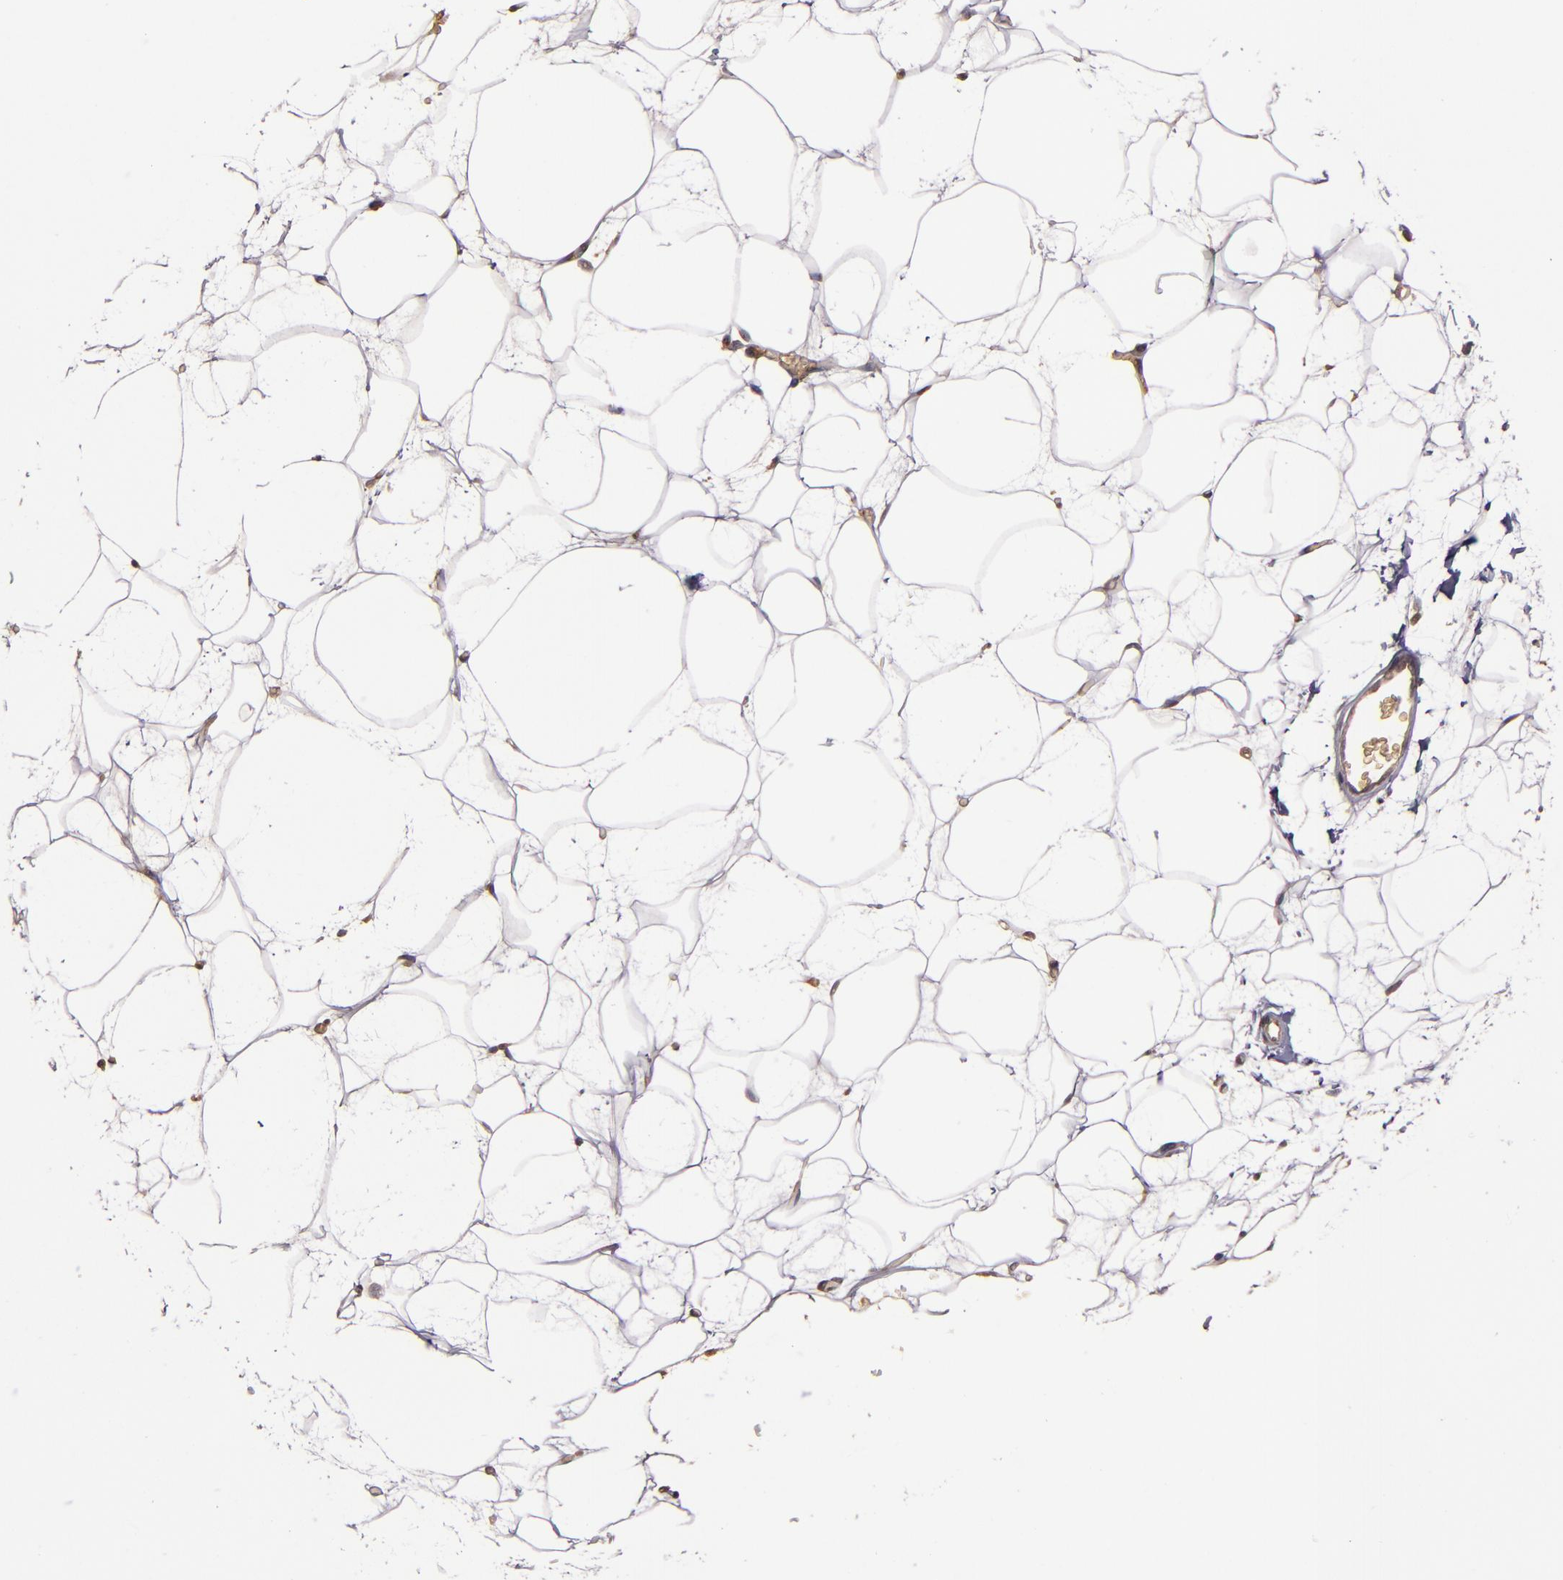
{"staining": {"intensity": "weak", "quantity": "25%-75%", "location": "cytoplasmic/membranous"}, "tissue": "breast", "cell_type": "Adipocytes", "image_type": "normal", "snomed": [{"axis": "morphology", "description": "Normal tissue, NOS"}, {"axis": "topography", "description": "Breast"}], "caption": "Normal breast was stained to show a protein in brown. There is low levels of weak cytoplasmic/membranous positivity in about 25%-75% of adipocytes. (brown staining indicates protein expression, while blue staining denotes nuclei).", "gene": "ABL1", "patient": {"sex": "female", "age": 23}}